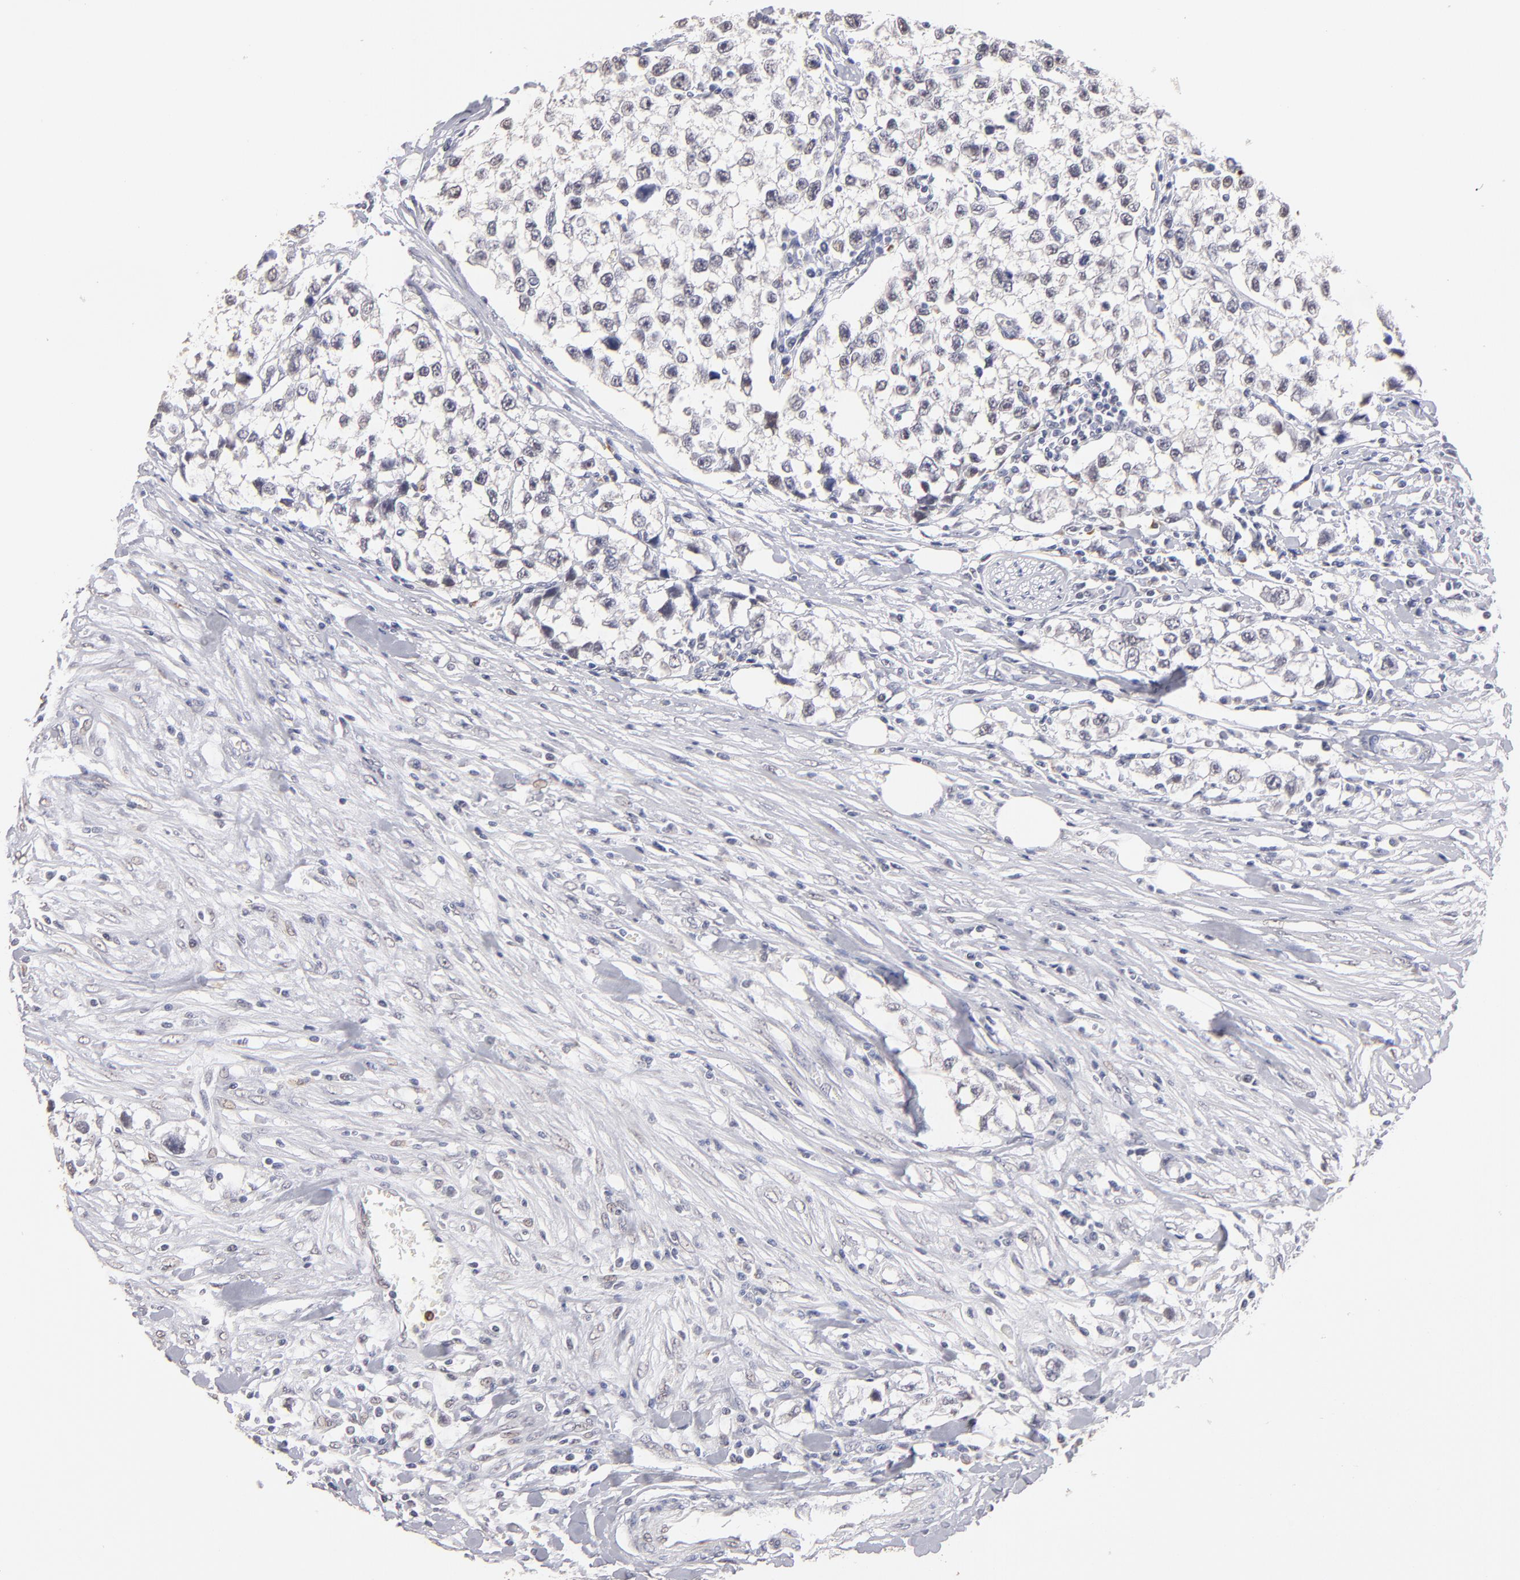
{"staining": {"intensity": "negative", "quantity": "none", "location": "none"}, "tissue": "testis cancer", "cell_type": "Tumor cells", "image_type": "cancer", "snomed": [{"axis": "morphology", "description": "Seminoma, NOS"}, {"axis": "morphology", "description": "Carcinoma, Embryonal, NOS"}, {"axis": "topography", "description": "Testis"}], "caption": "Protein analysis of testis cancer shows no significant positivity in tumor cells.", "gene": "MGAM", "patient": {"sex": "male", "age": 30}}